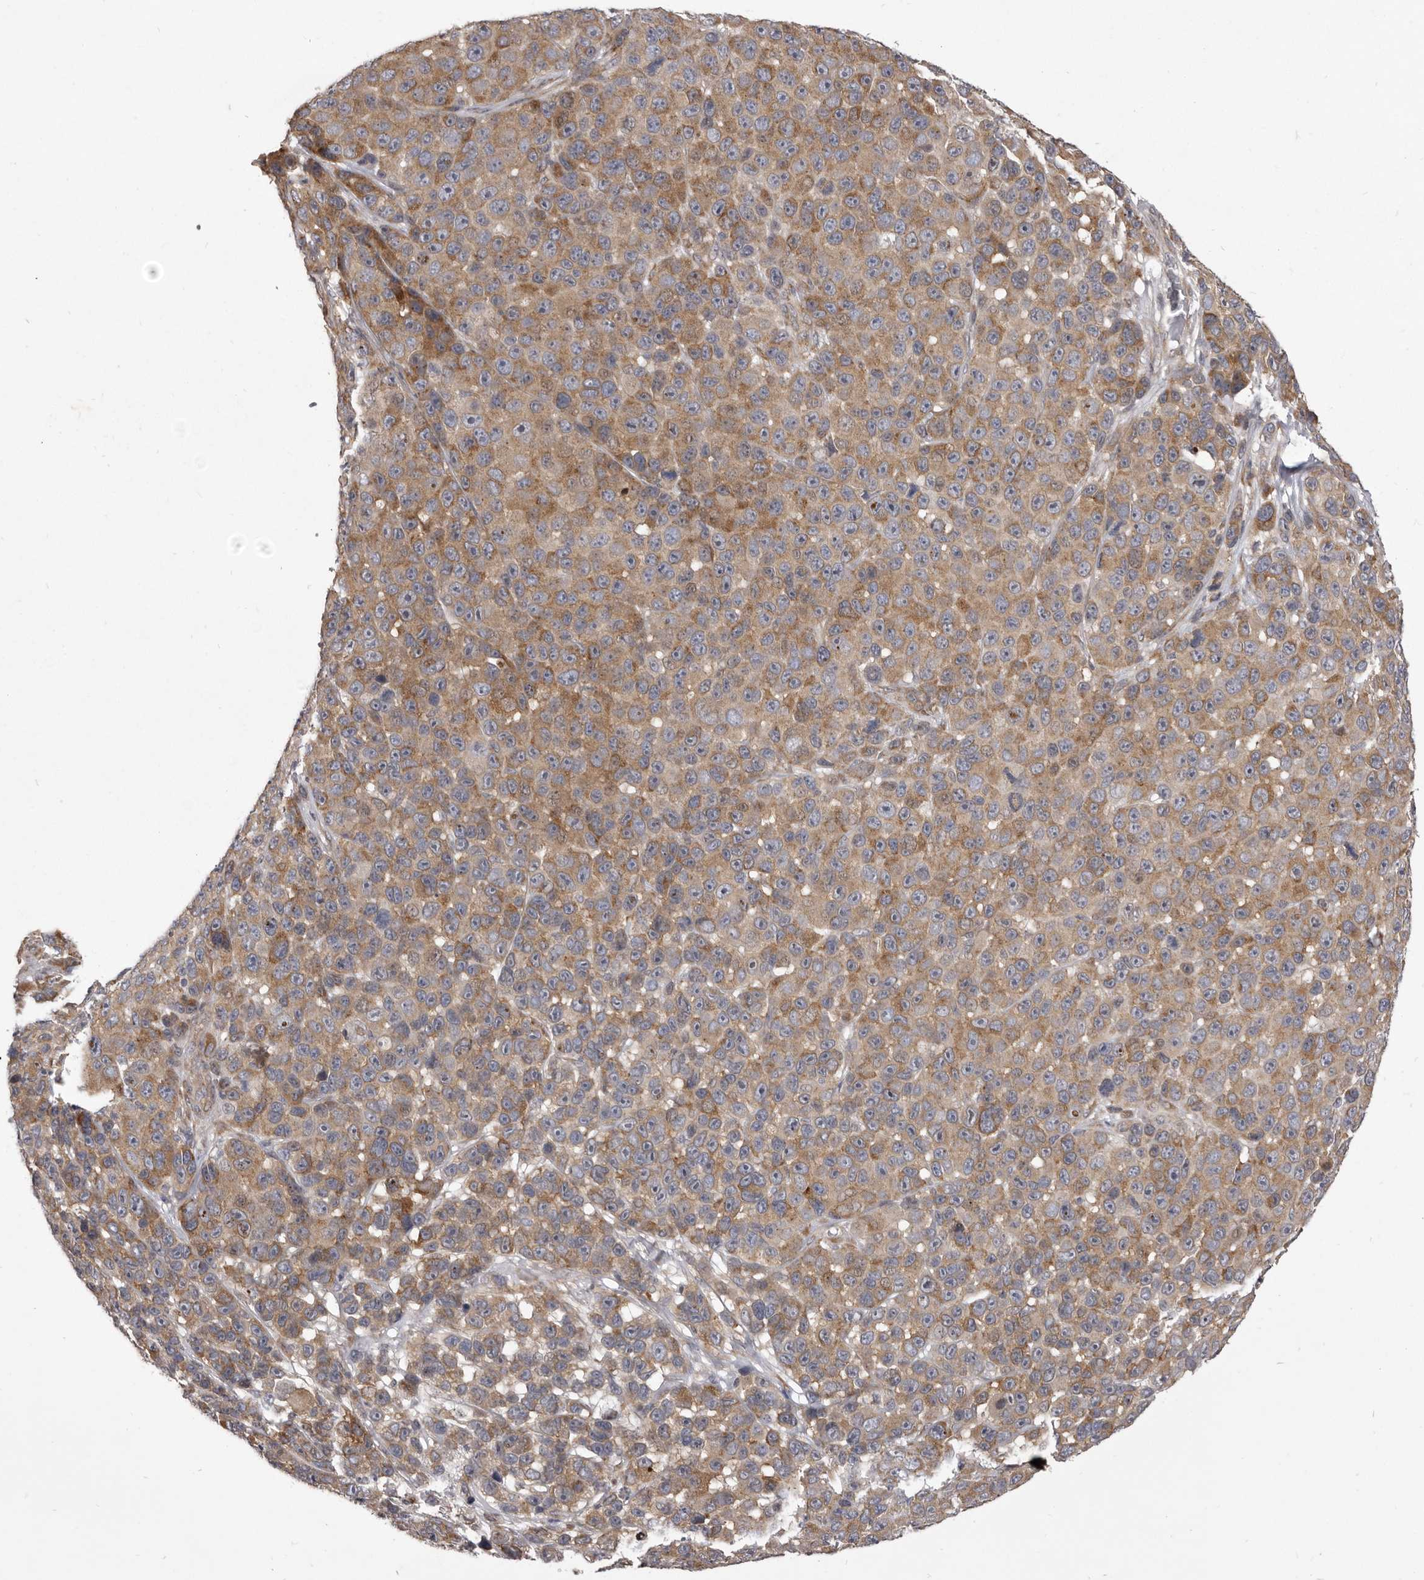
{"staining": {"intensity": "moderate", "quantity": ">75%", "location": "cytoplasmic/membranous"}, "tissue": "melanoma", "cell_type": "Tumor cells", "image_type": "cancer", "snomed": [{"axis": "morphology", "description": "Malignant melanoma, NOS"}, {"axis": "topography", "description": "Skin"}], "caption": "Protein expression analysis of human melanoma reveals moderate cytoplasmic/membranous staining in approximately >75% of tumor cells. The protein is shown in brown color, while the nuclei are stained blue.", "gene": "TBC1D8B", "patient": {"sex": "male", "age": 53}}